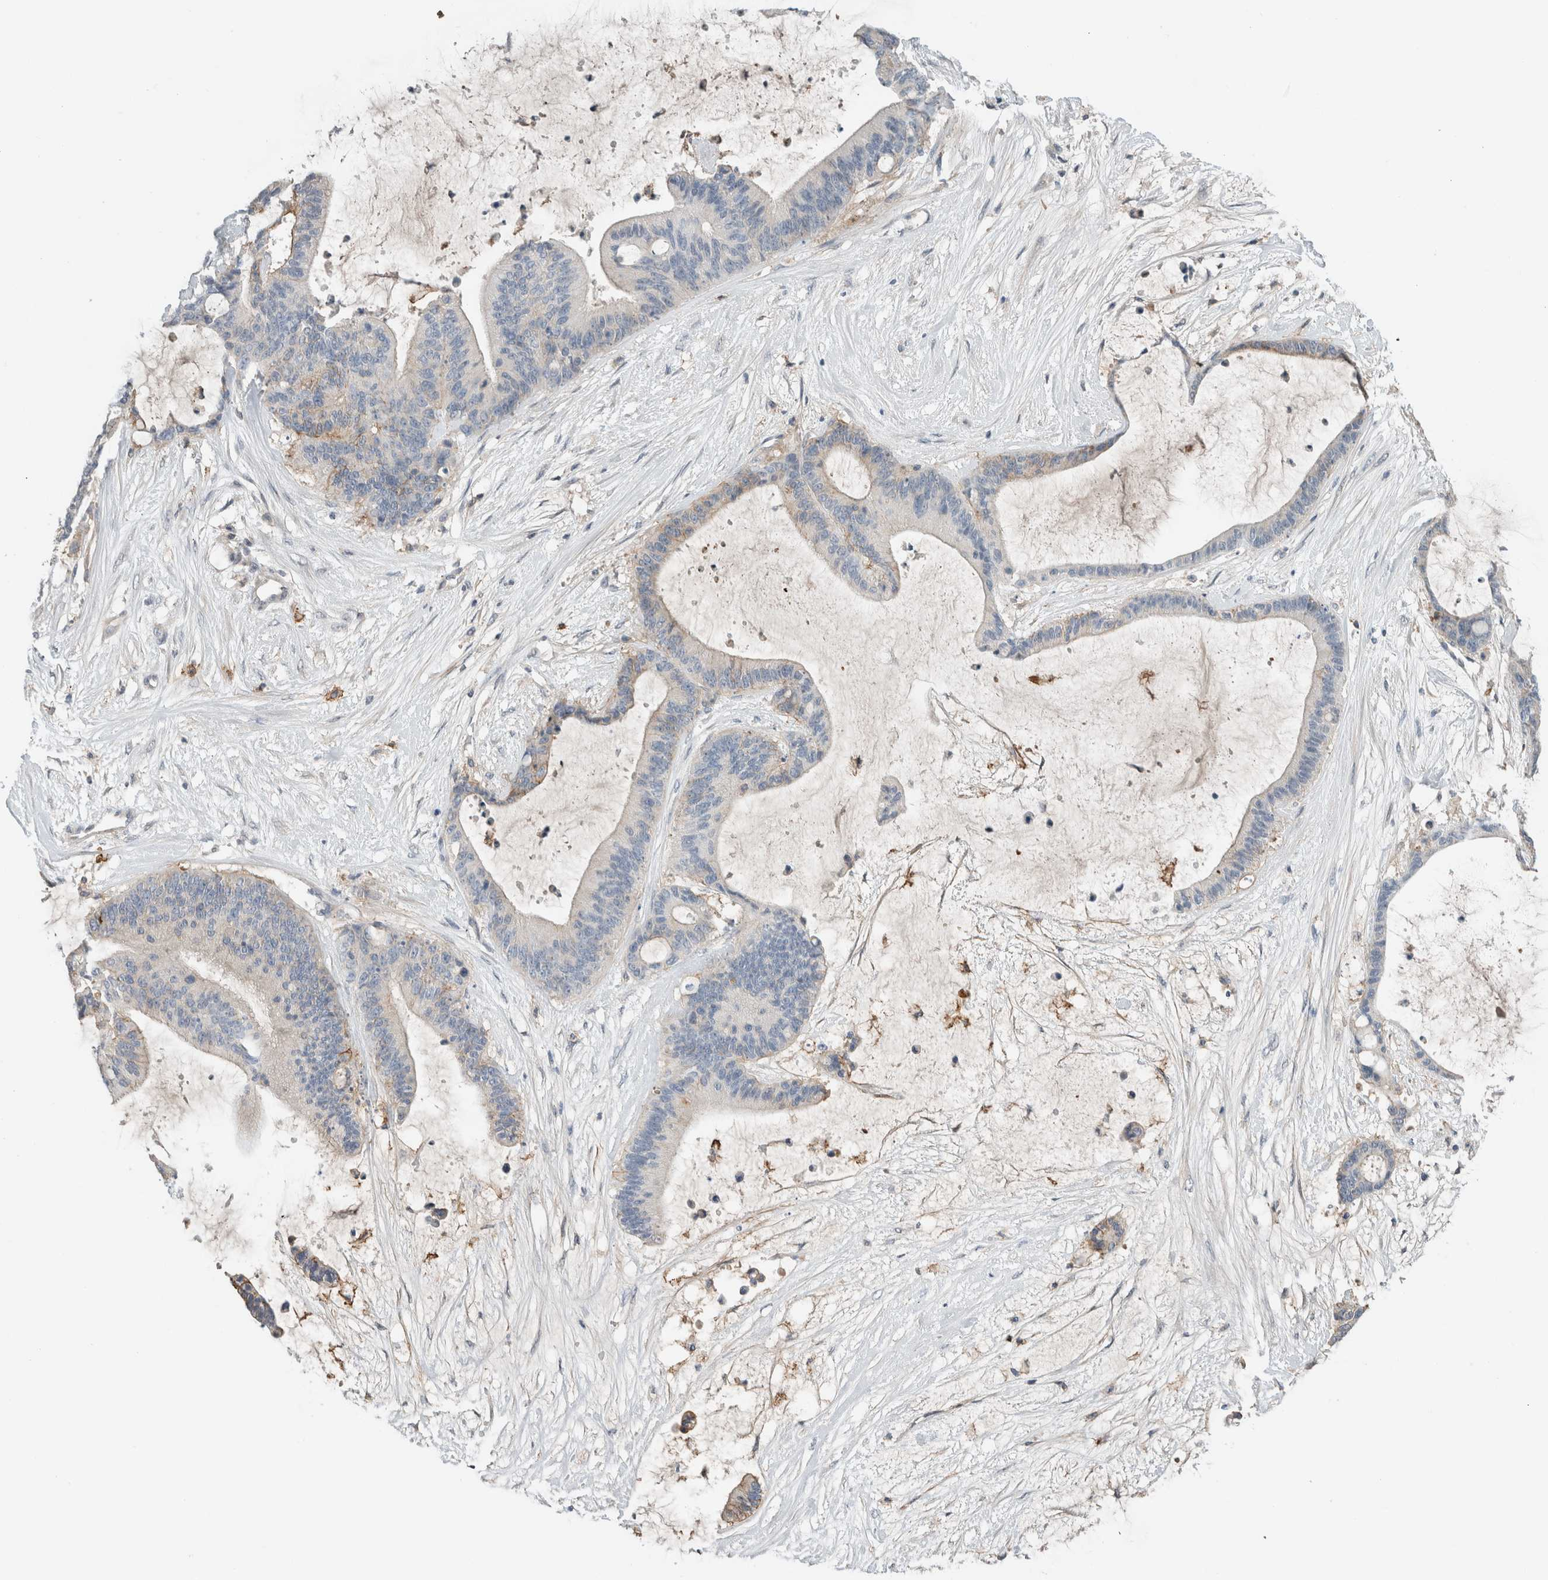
{"staining": {"intensity": "negative", "quantity": "none", "location": "none"}, "tissue": "liver cancer", "cell_type": "Tumor cells", "image_type": "cancer", "snomed": [{"axis": "morphology", "description": "Cholangiocarcinoma"}, {"axis": "topography", "description": "Liver"}], "caption": "Immunohistochemistry (IHC) histopathology image of human liver cancer stained for a protein (brown), which exhibits no expression in tumor cells.", "gene": "ERCC6L2", "patient": {"sex": "female", "age": 73}}